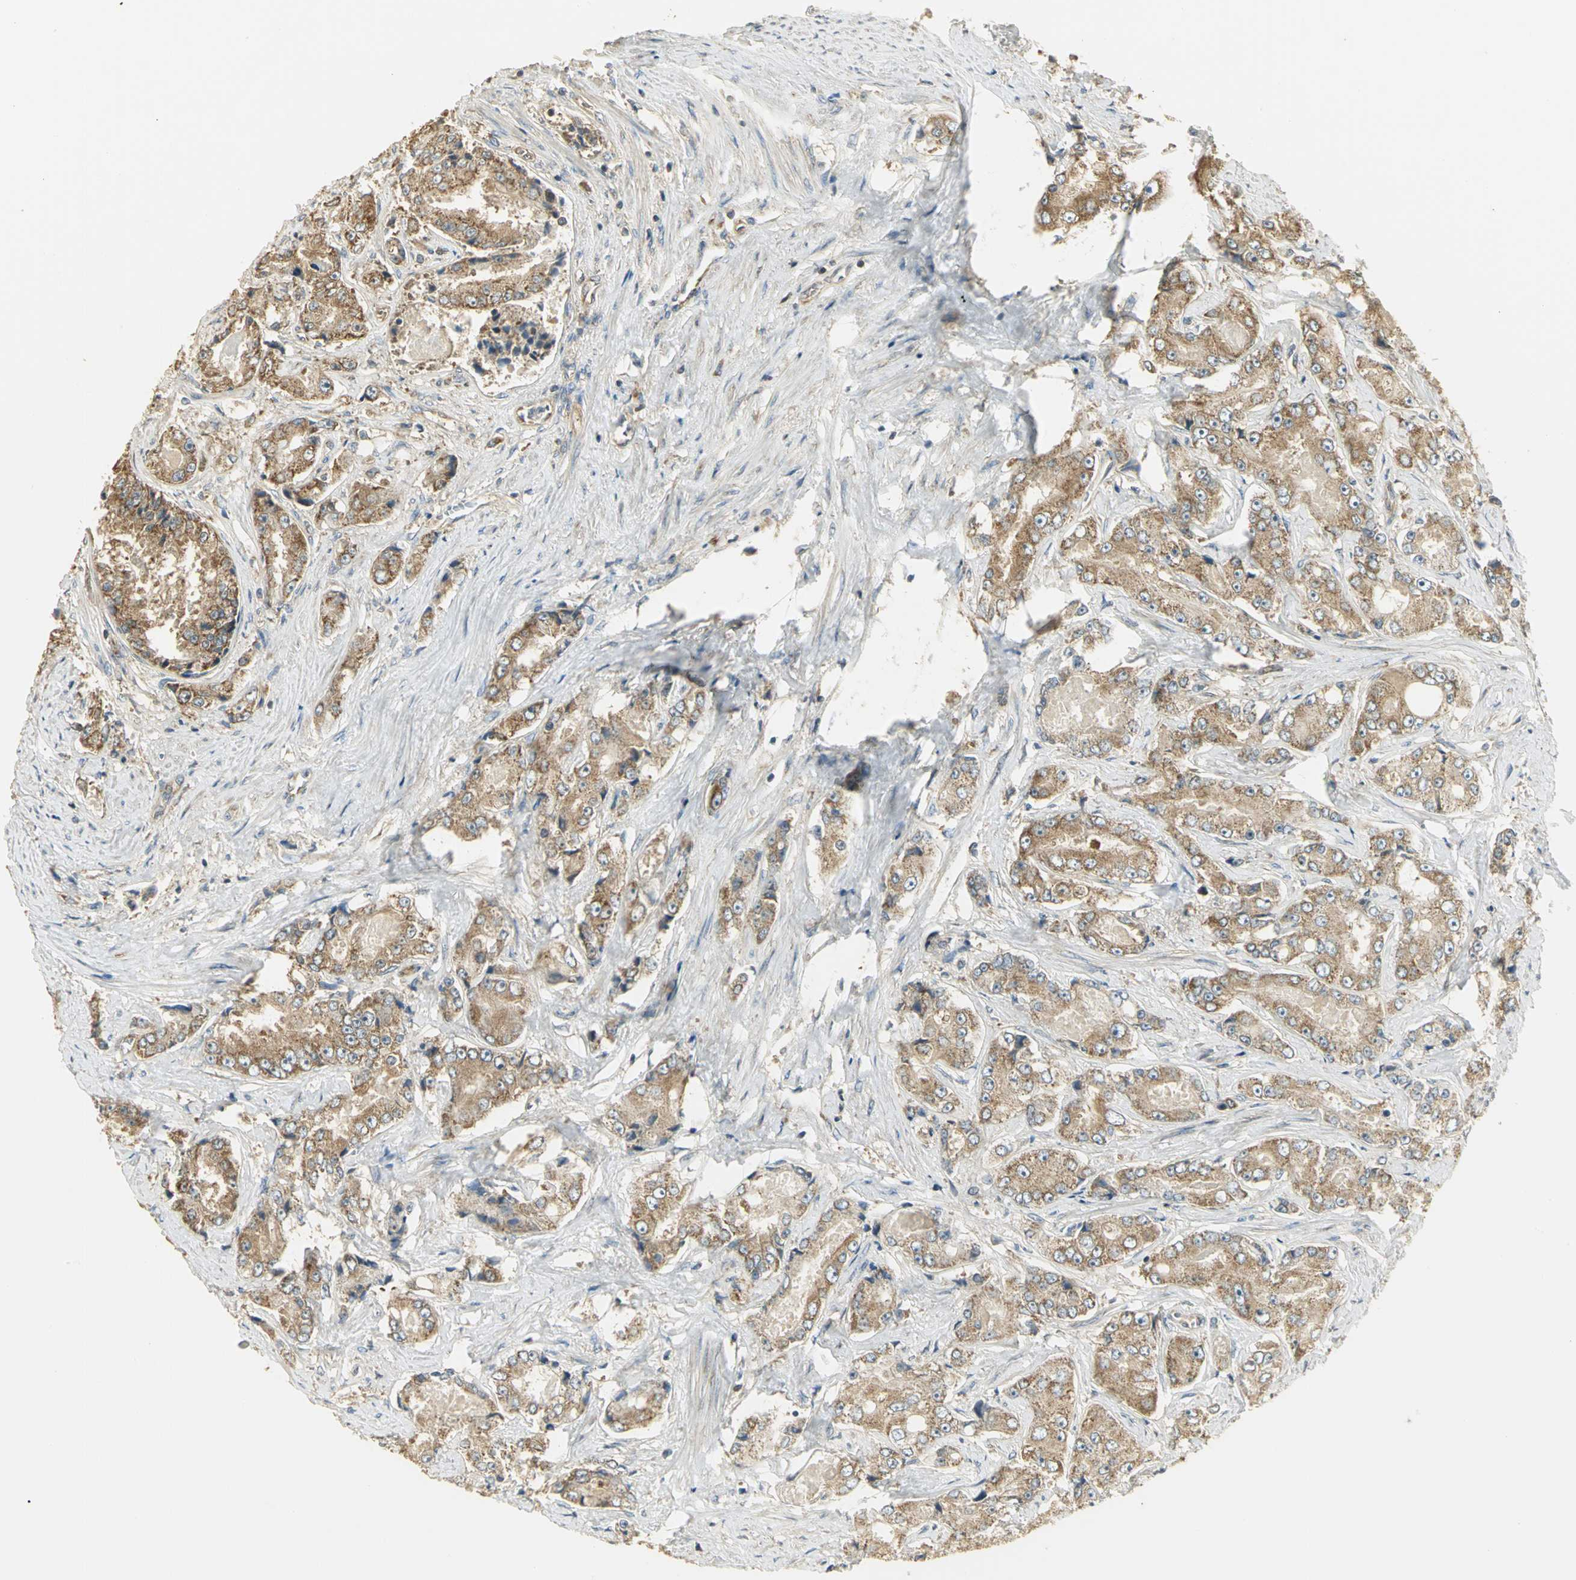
{"staining": {"intensity": "moderate", "quantity": ">75%", "location": "cytoplasmic/membranous"}, "tissue": "prostate cancer", "cell_type": "Tumor cells", "image_type": "cancer", "snomed": [{"axis": "morphology", "description": "Adenocarcinoma, High grade"}, {"axis": "topography", "description": "Prostate"}], "caption": "Tumor cells display medium levels of moderate cytoplasmic/membranous staining in approximately >75% of cells in prostate cancer.", "gene": "RARS1", "patient": {"sex": "male", "age": 73}}